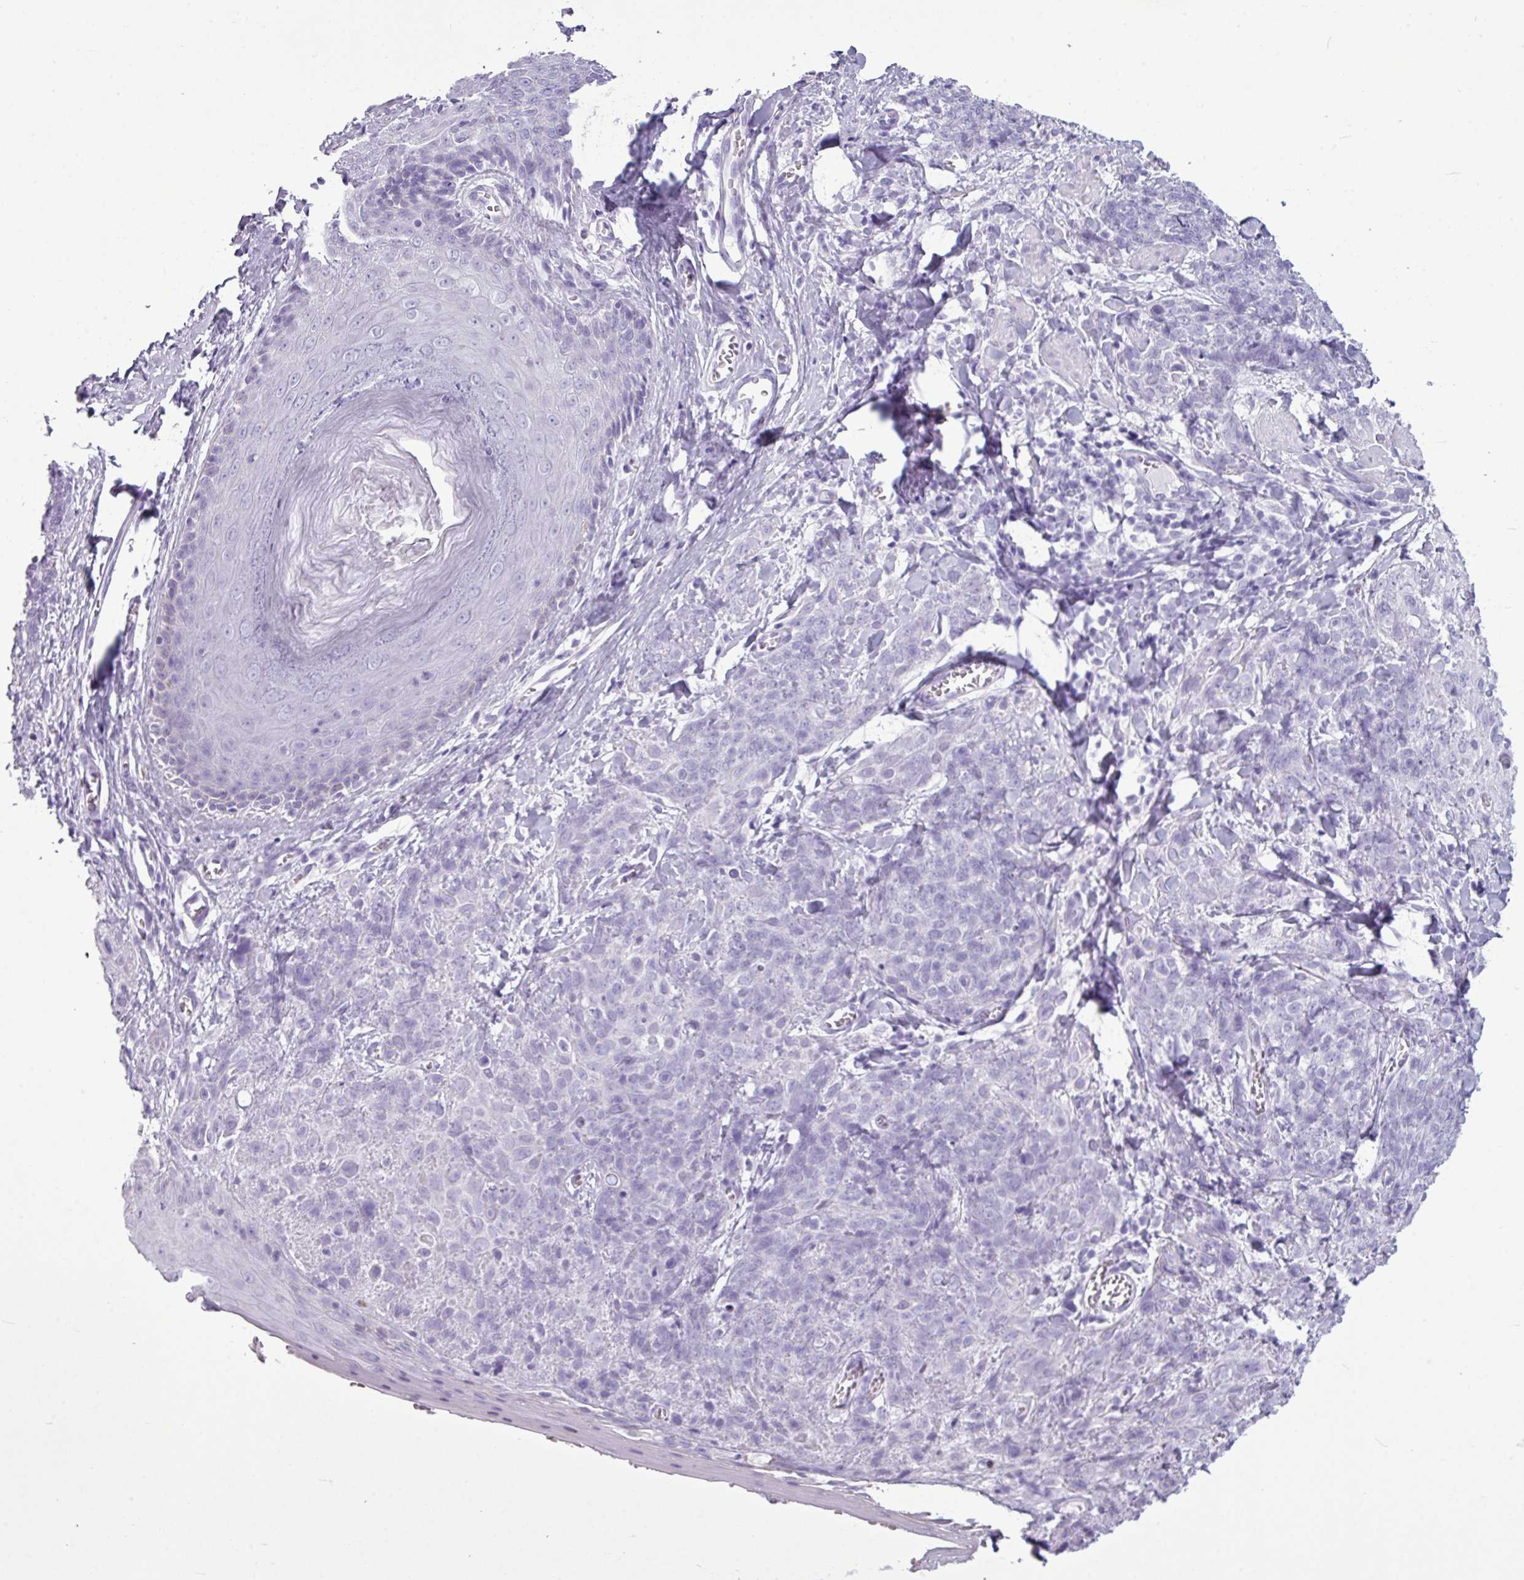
{"staining": {"intensity": "negative", "quantity": "none", "location": "none"}, "tissue": "skin cancer", "cell_type": "Tumor cells", "image_type": "cancer", "snomed": [{"axis": "morphology", "description": "Squamous cell carcinoma, NOS"}, {"axis": "topography", "description": "Skin"}, {"axis": "topography", "description": "Vulva"}], "caption": "An IHC histopathology image of skin cancer is shown. There is no staining in tumor cells of skin cancer.", "gene": "AMY1B", "patient": {"sex": "female", "age": 85}}